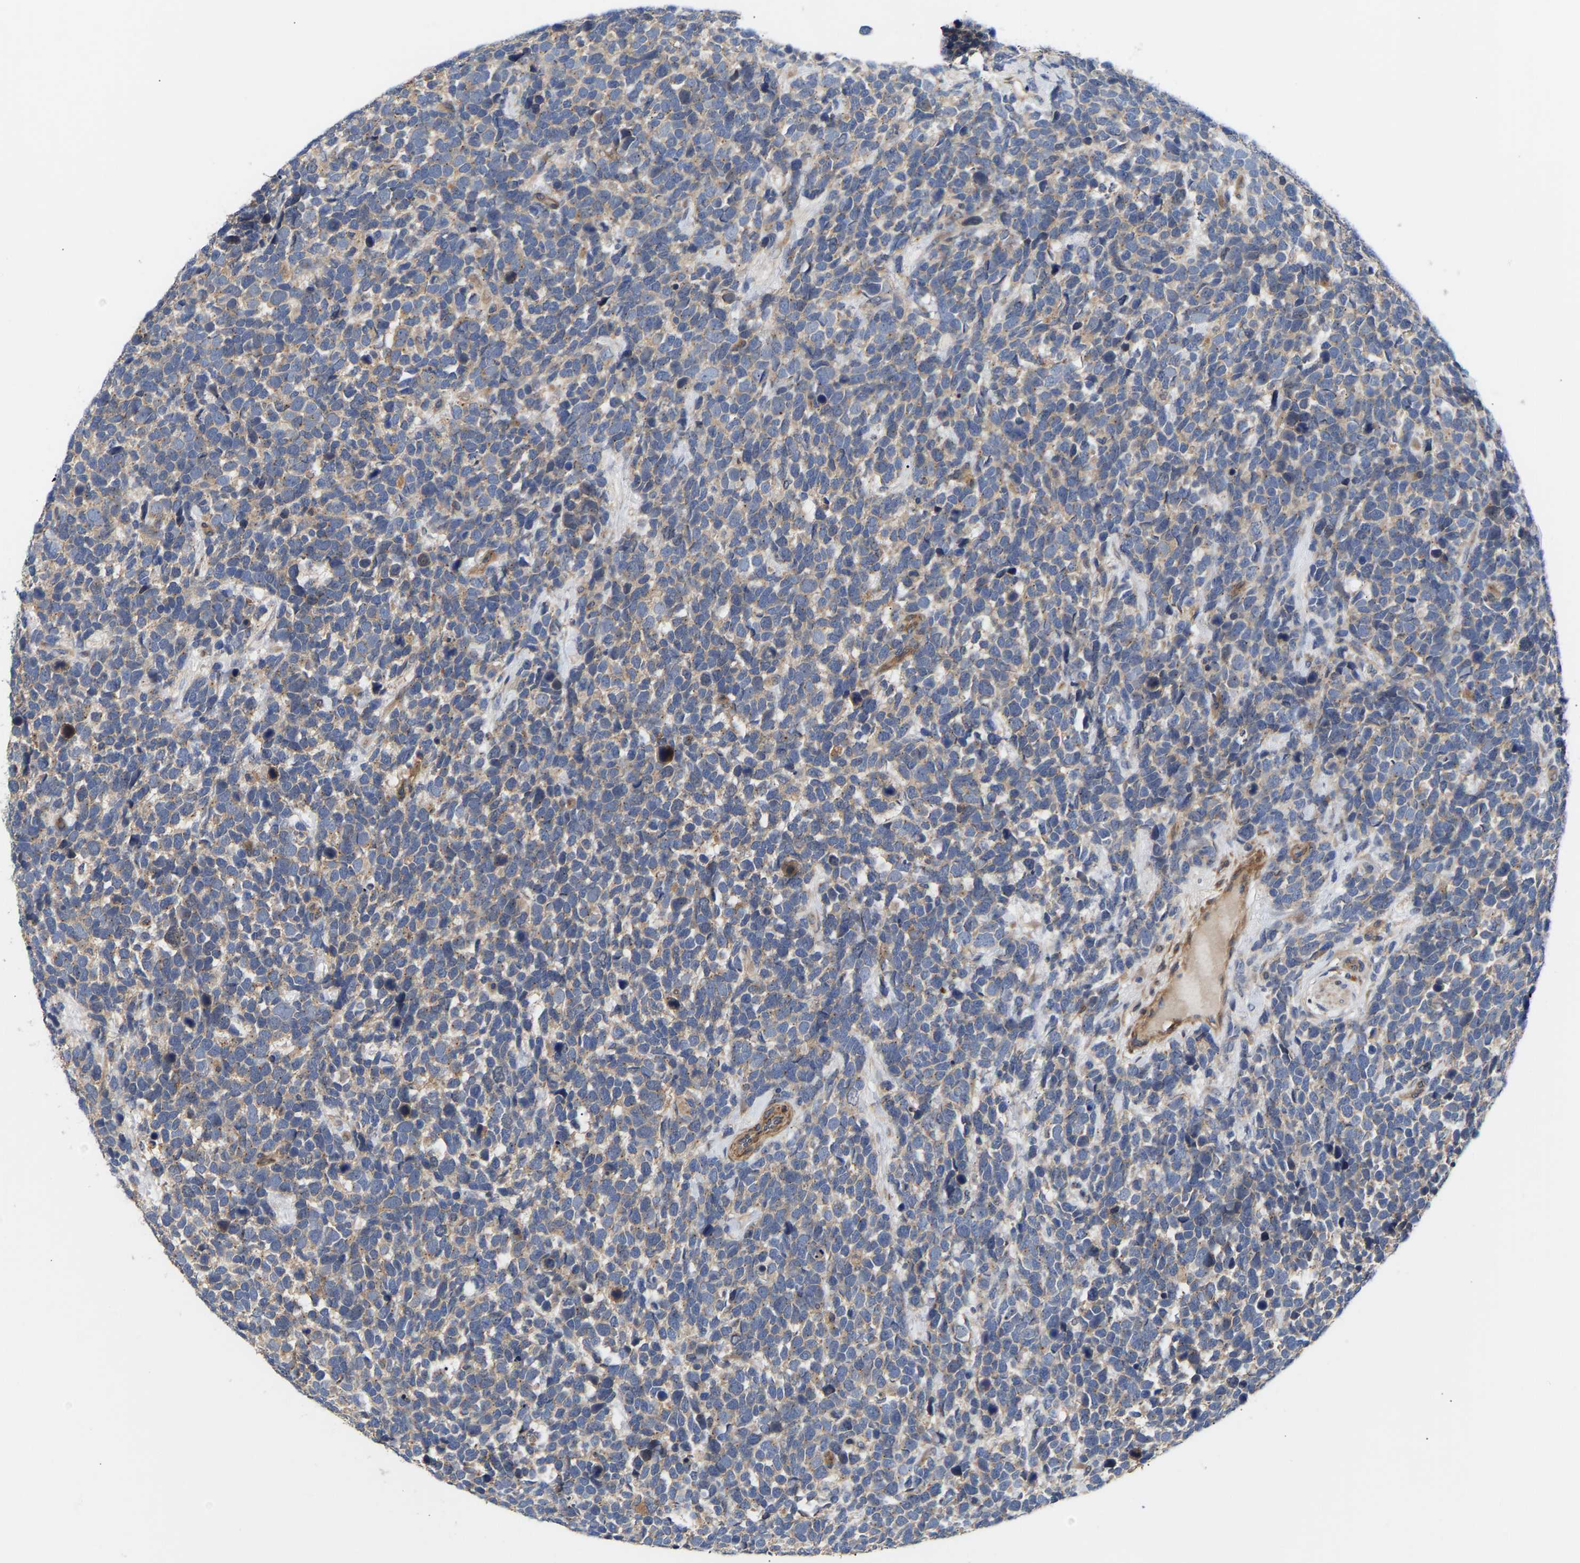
{"staining": {"intensity": "moderate", "quantity": "25%-75%", "location": "cytoplasmic/membranous"}, "tissue": "urothelial cancer", "cell_type": "Tumor cells", "image_type": "cancer", "snomed": [{"axis": "morphology", "description": "Urothelial carcinoma, High grade"}, {"axis": "topography", "description": "Urinary bladder"}], "caption": "Moderate cytoplasmic/membranous expression for a protein is present in approximately 25%-75% of tumor cells of urothelial cancer using immunohistochemistry.", "gene": "KASH5", "patient": {"sex": "female", "age": 82}}